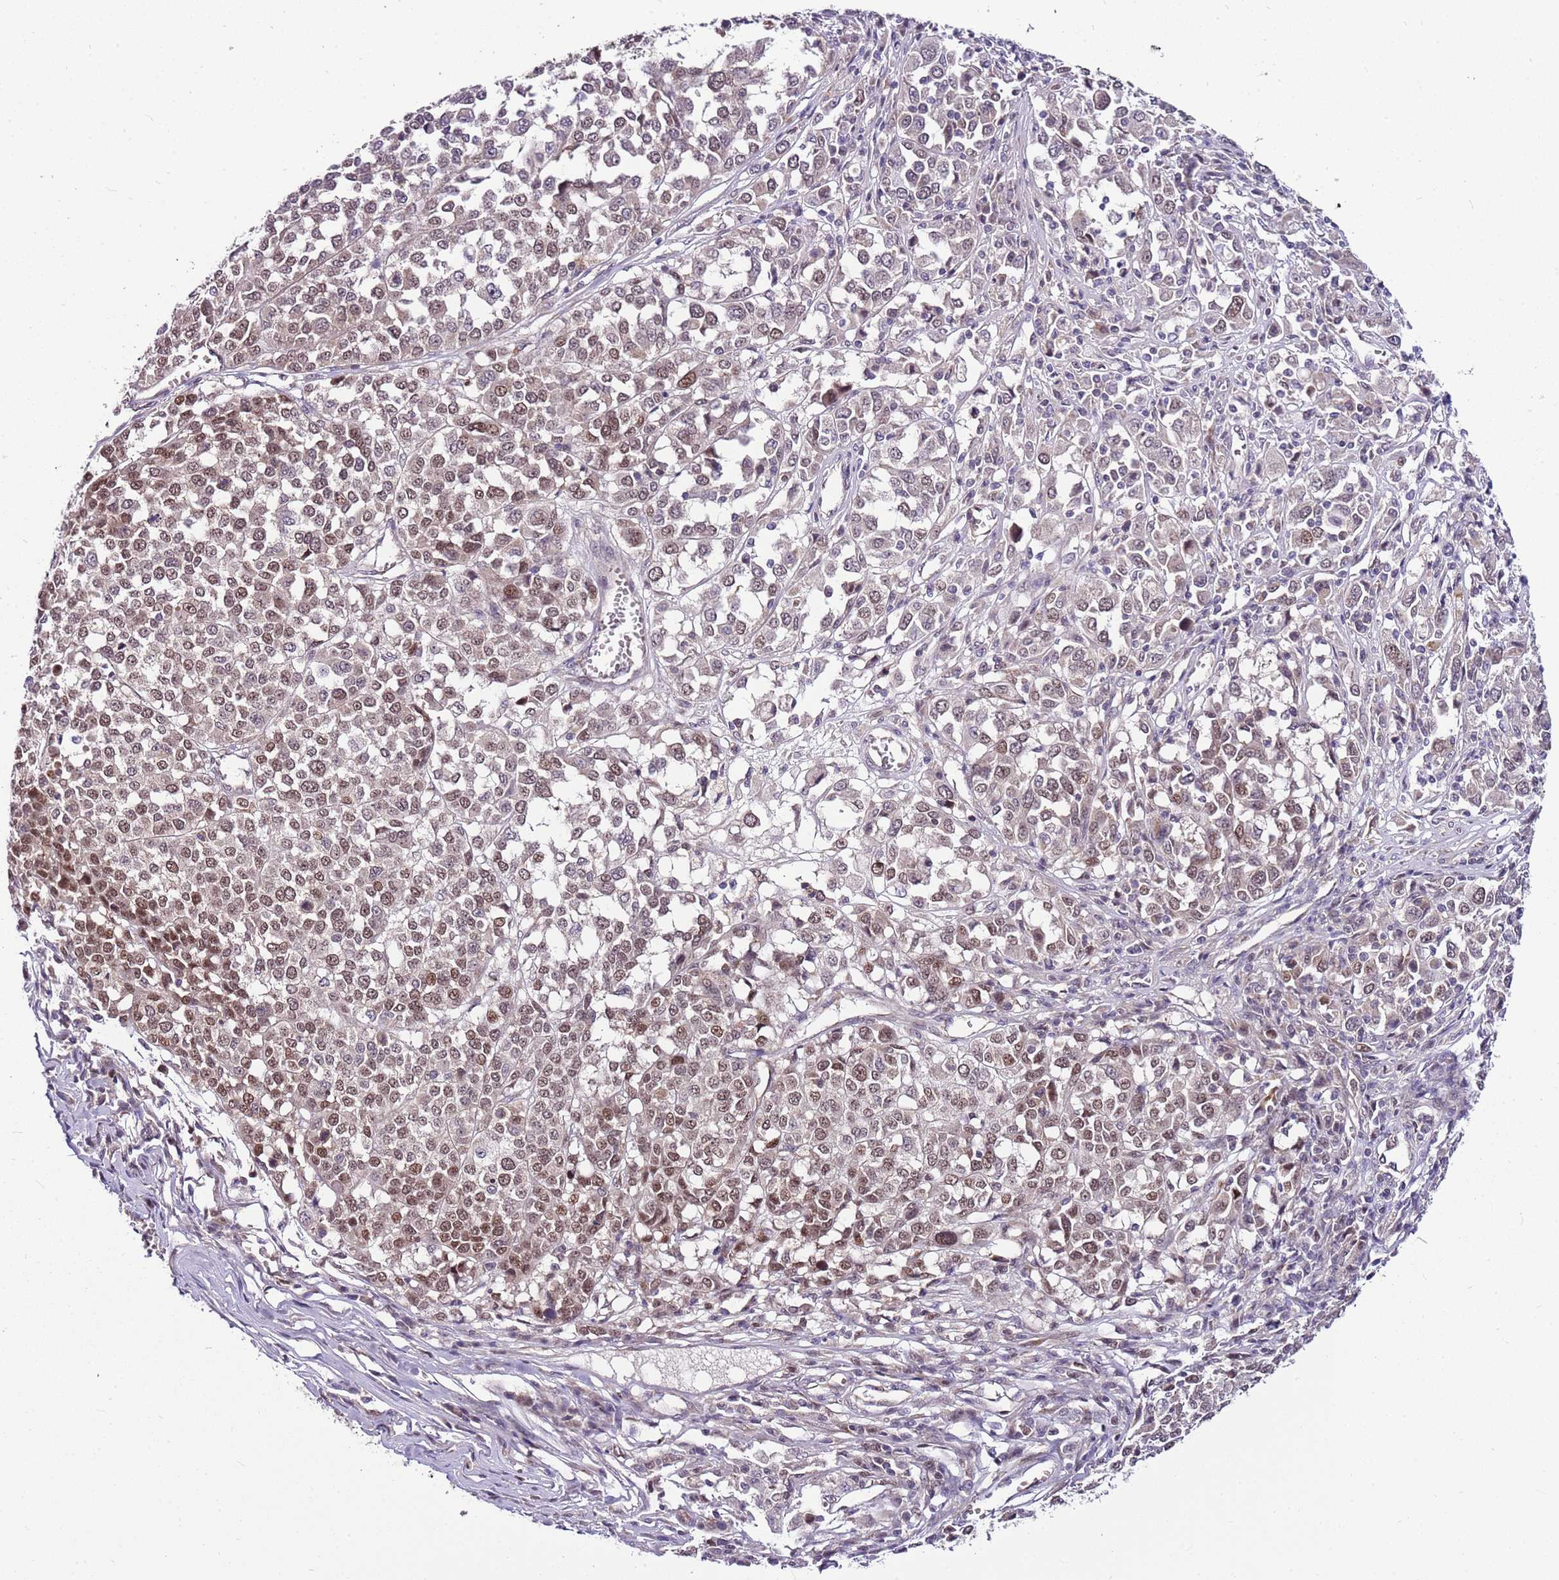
{"staining": {"intensity": "moderate", "quantity": "25%-75%", "location": "nuclear"}, "tissue": "melanoma", "cell_type": "Tumor cells", "image_type": "cancer", "snomed": [{"axis": "morphology", "description": "Malignant melanoma, Metastatic site"}, {"axis": "topography", "description": "Lymph node"}], "caption": "Human malignant melanoma (metastatic site) stained with a brown dye demonstrates moderate nuclear positive positivity in about 25%-75% of tumor cells.", "gene": "POLE3", "patient": {"sex": "male", "age": 44}}